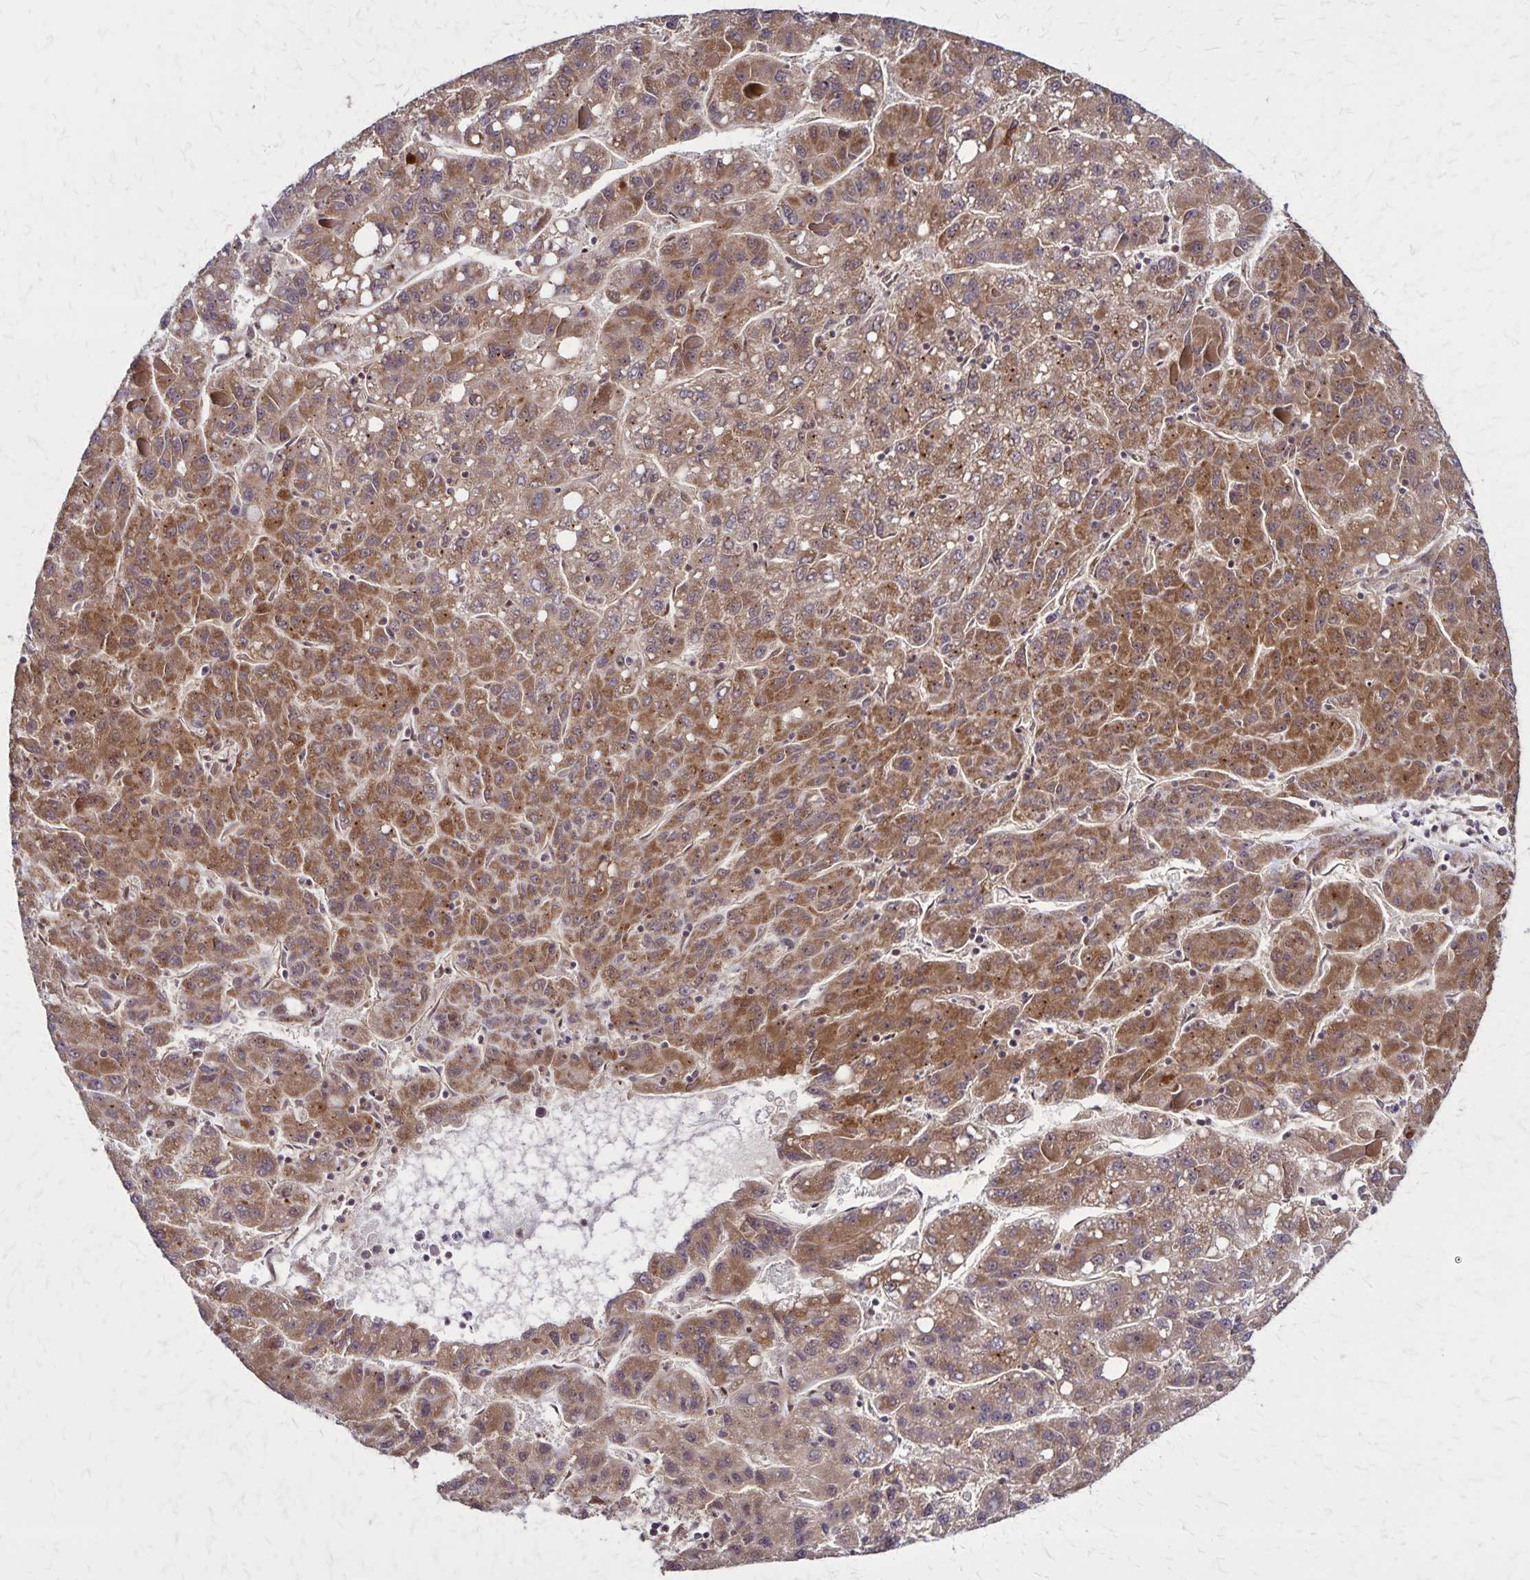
{"staining": {"intensity": "moderate", "quantity": ">75%", "location": "cytoplasmic/membranous"}, "tissue": "liver cancer", "cell_type": "Tumor cells", "image_type": "cancer", "snomed": [{"axis": "morphology", "description": "Carcinoma, Hepatocellular, NOS"}, {"axis": "topography", "description": "Liver"}], "caption": "Liver hepatocellular carcinoma tissue shows moderate cytoplasmic/membranous positivity in approximately >75% of tumor cells", "gene": "NFS1", "patient": {"sex": "female", "age": 82}}